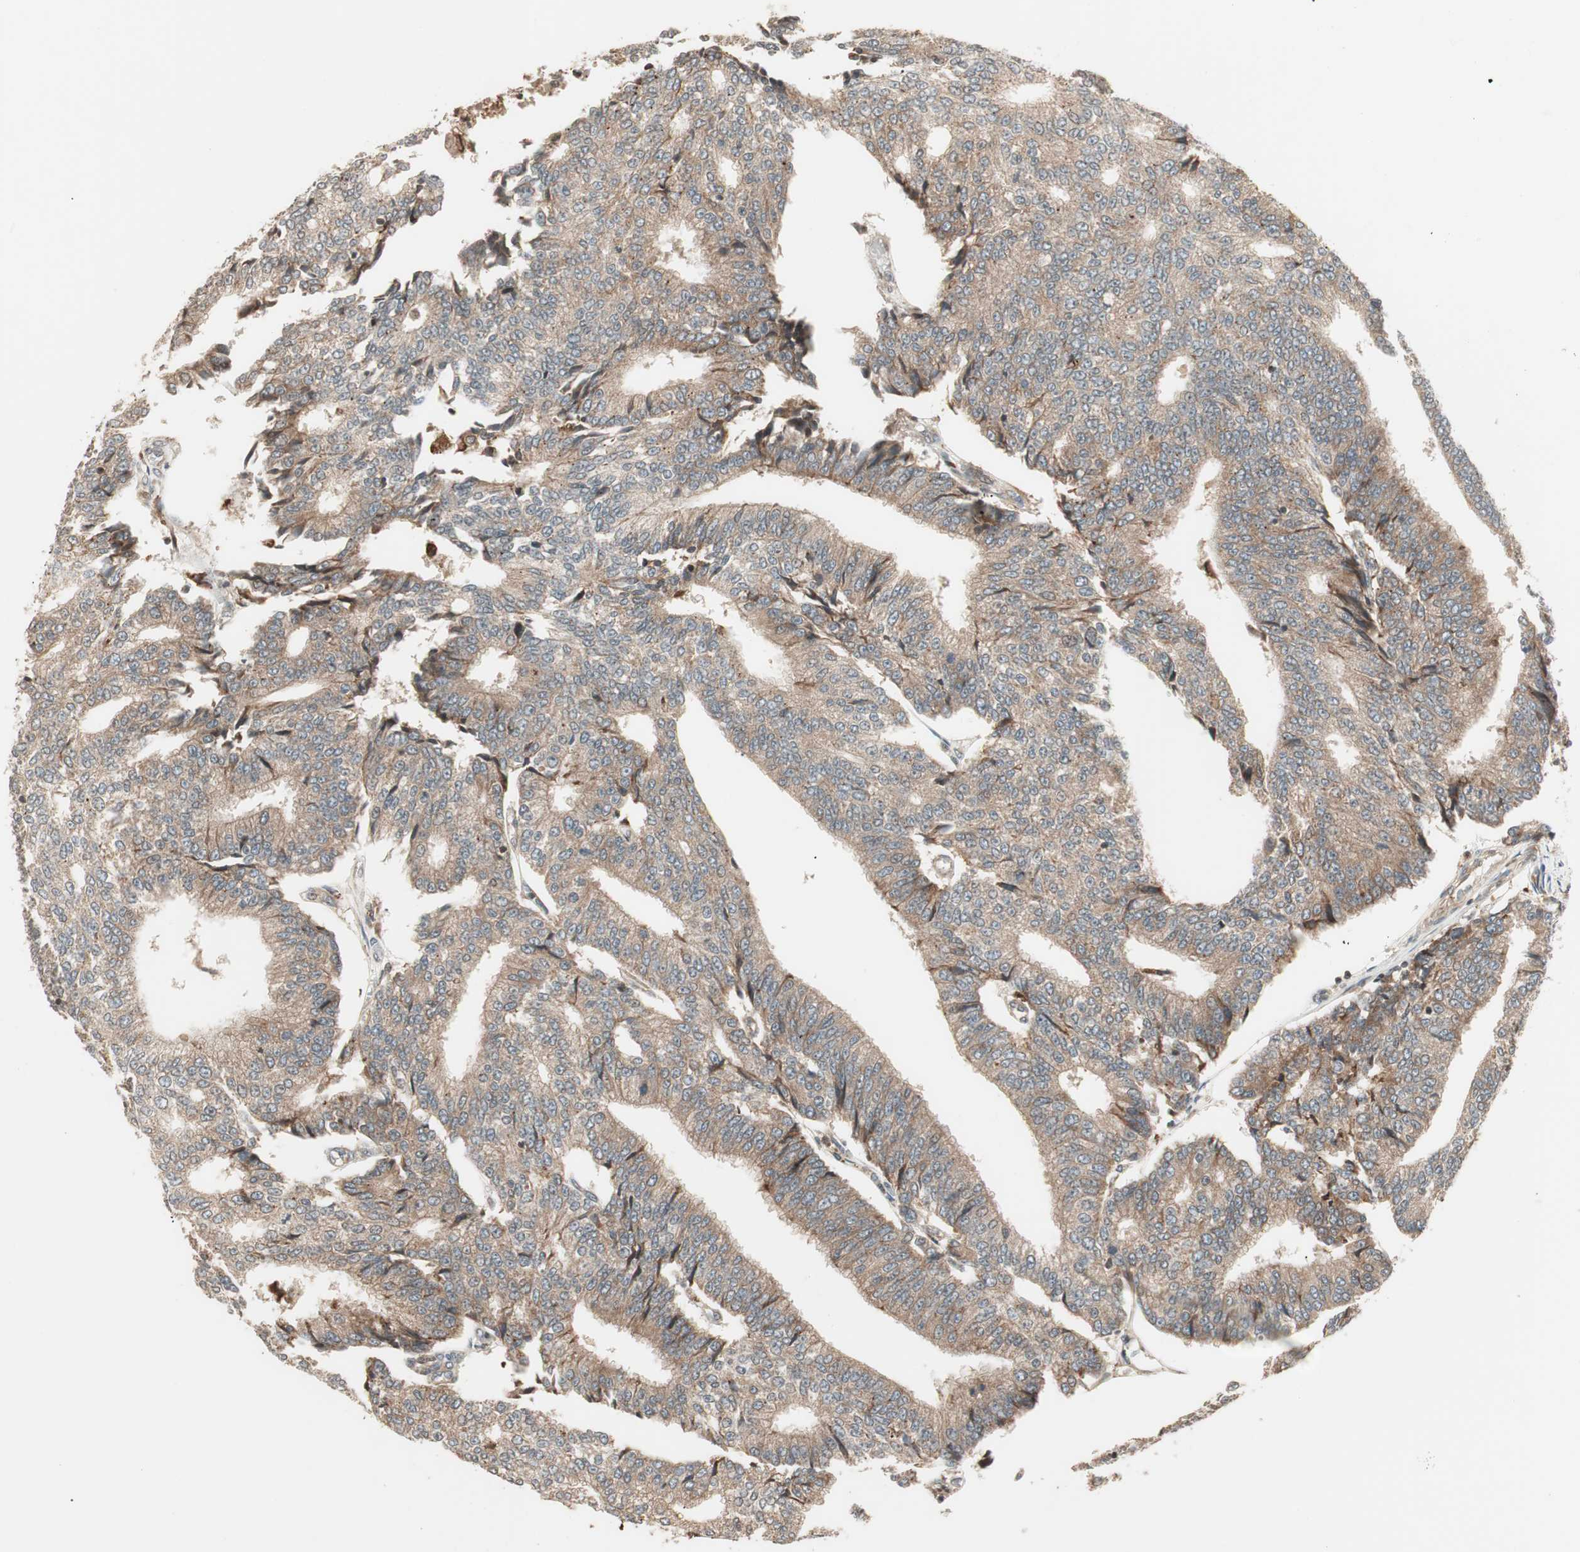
{"staining": {"intensity": "weak", "quantity": ">75%", "location": "cytoplasmic/membranous"}, "tissue": "prostate cancer", "cell_type": "Tumor cells", "image_type": "cancer", "snomed": [{"axis": "morphology", "description": "Adenocarcinoma, High grade"}, {"axis": "topography", "description": "Prostate"}], "caption": "Protein expression analysis of prostate cancer (high-grade adenocarcinoma) shows weak cytoplasmic/membranous staining in approximately >75% of tumor cells.", "gene": "SFRP1", "patient": {"sex": "male", "age": 55}}